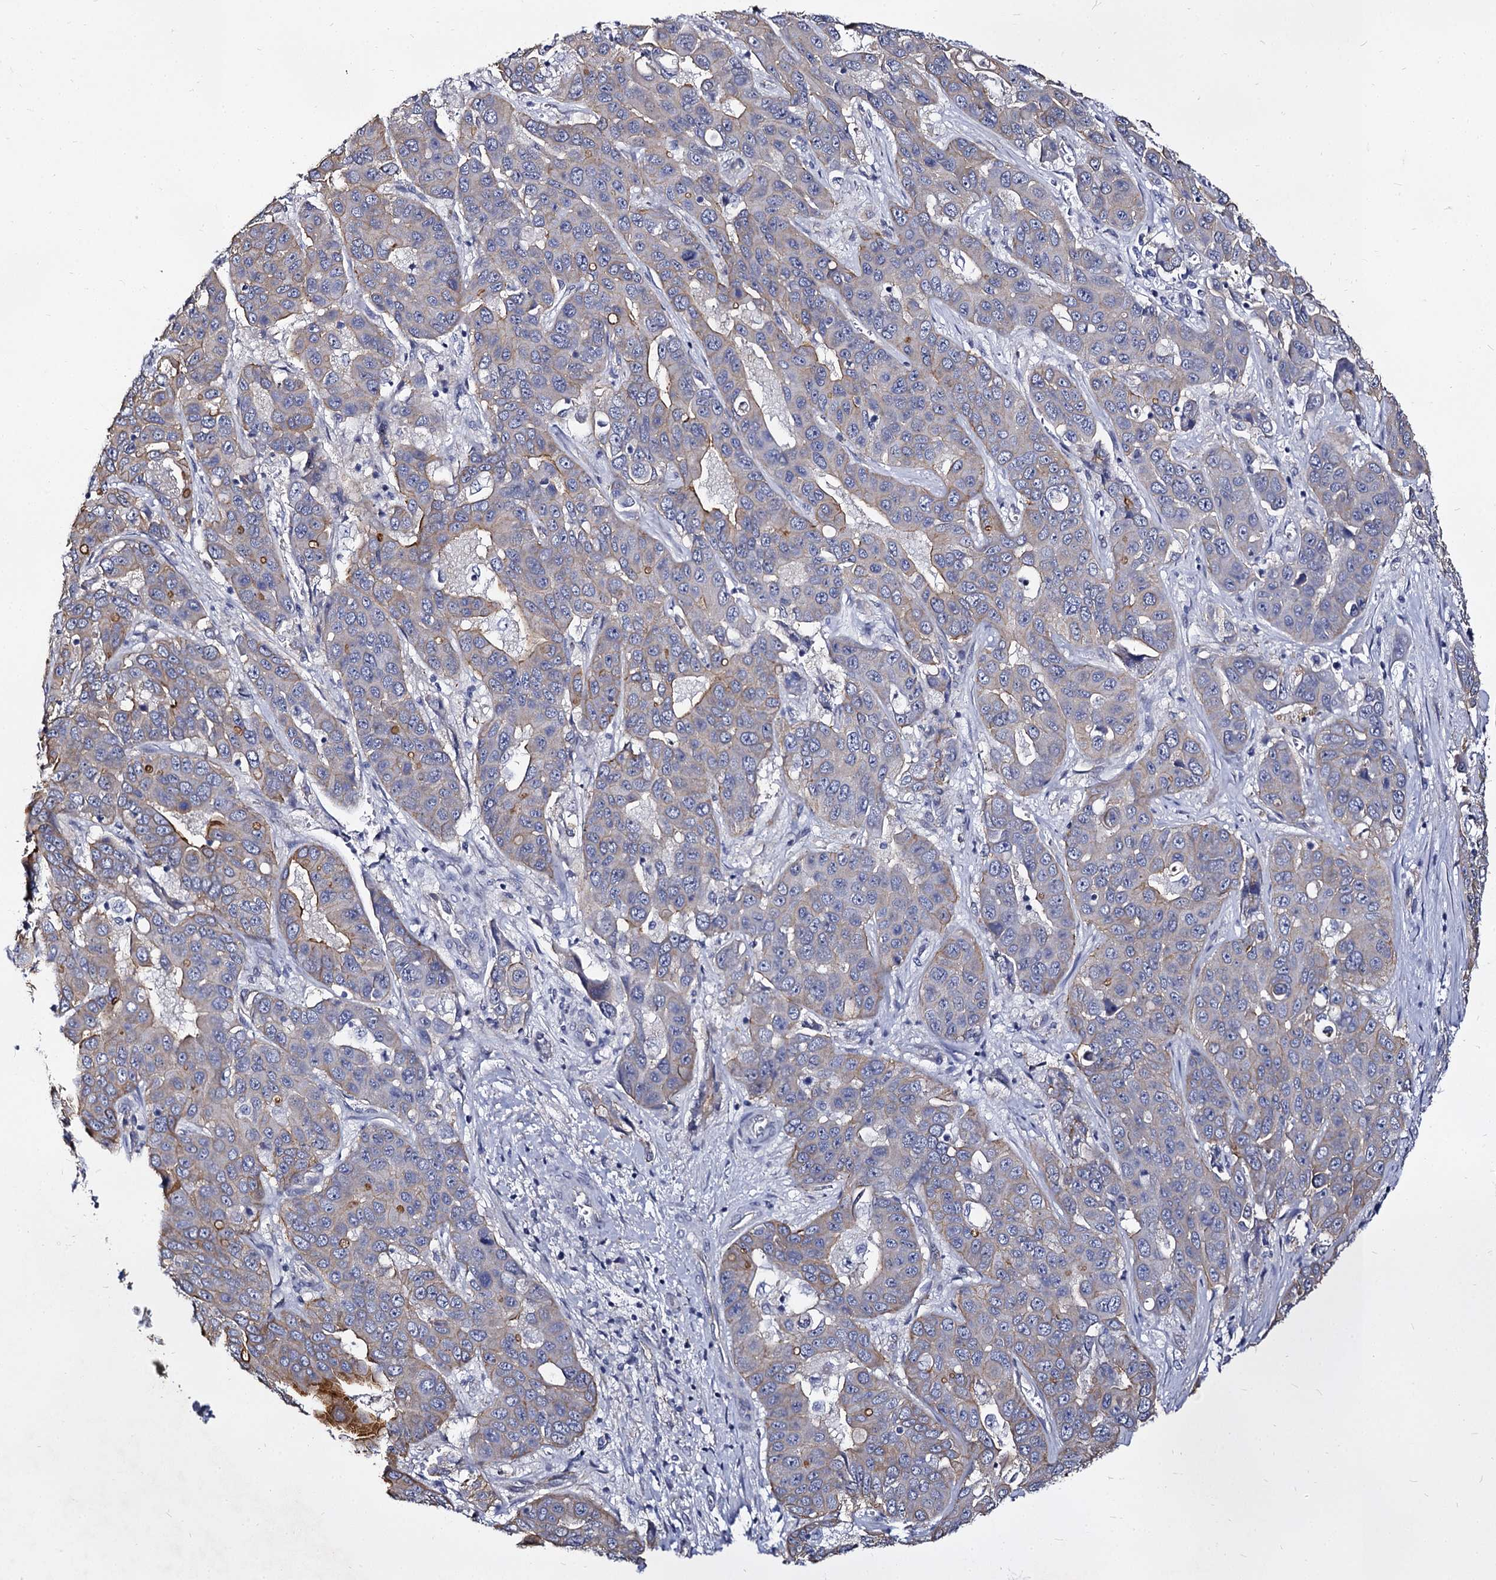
{"staining": {"intensity": "moderate", "quantity": "<25%", "location": "cytoplasmic/membranous"}, "tissue": "liver cancer", "cell_type": "Tumor cells", "image_type": "cancer", "snomed": [{"axis": "morphology", "description": "Cholangiocarcinoma"}, {"axis": "topography", "description": "Liver"}], "caption": "This is an image of IHC staining of liver cancer, which shows moderate positivity in the cytoplasmic/membranous of tumor cells.", "gene": "CBFB", "patient": {"sex": "female", "age": 52}}